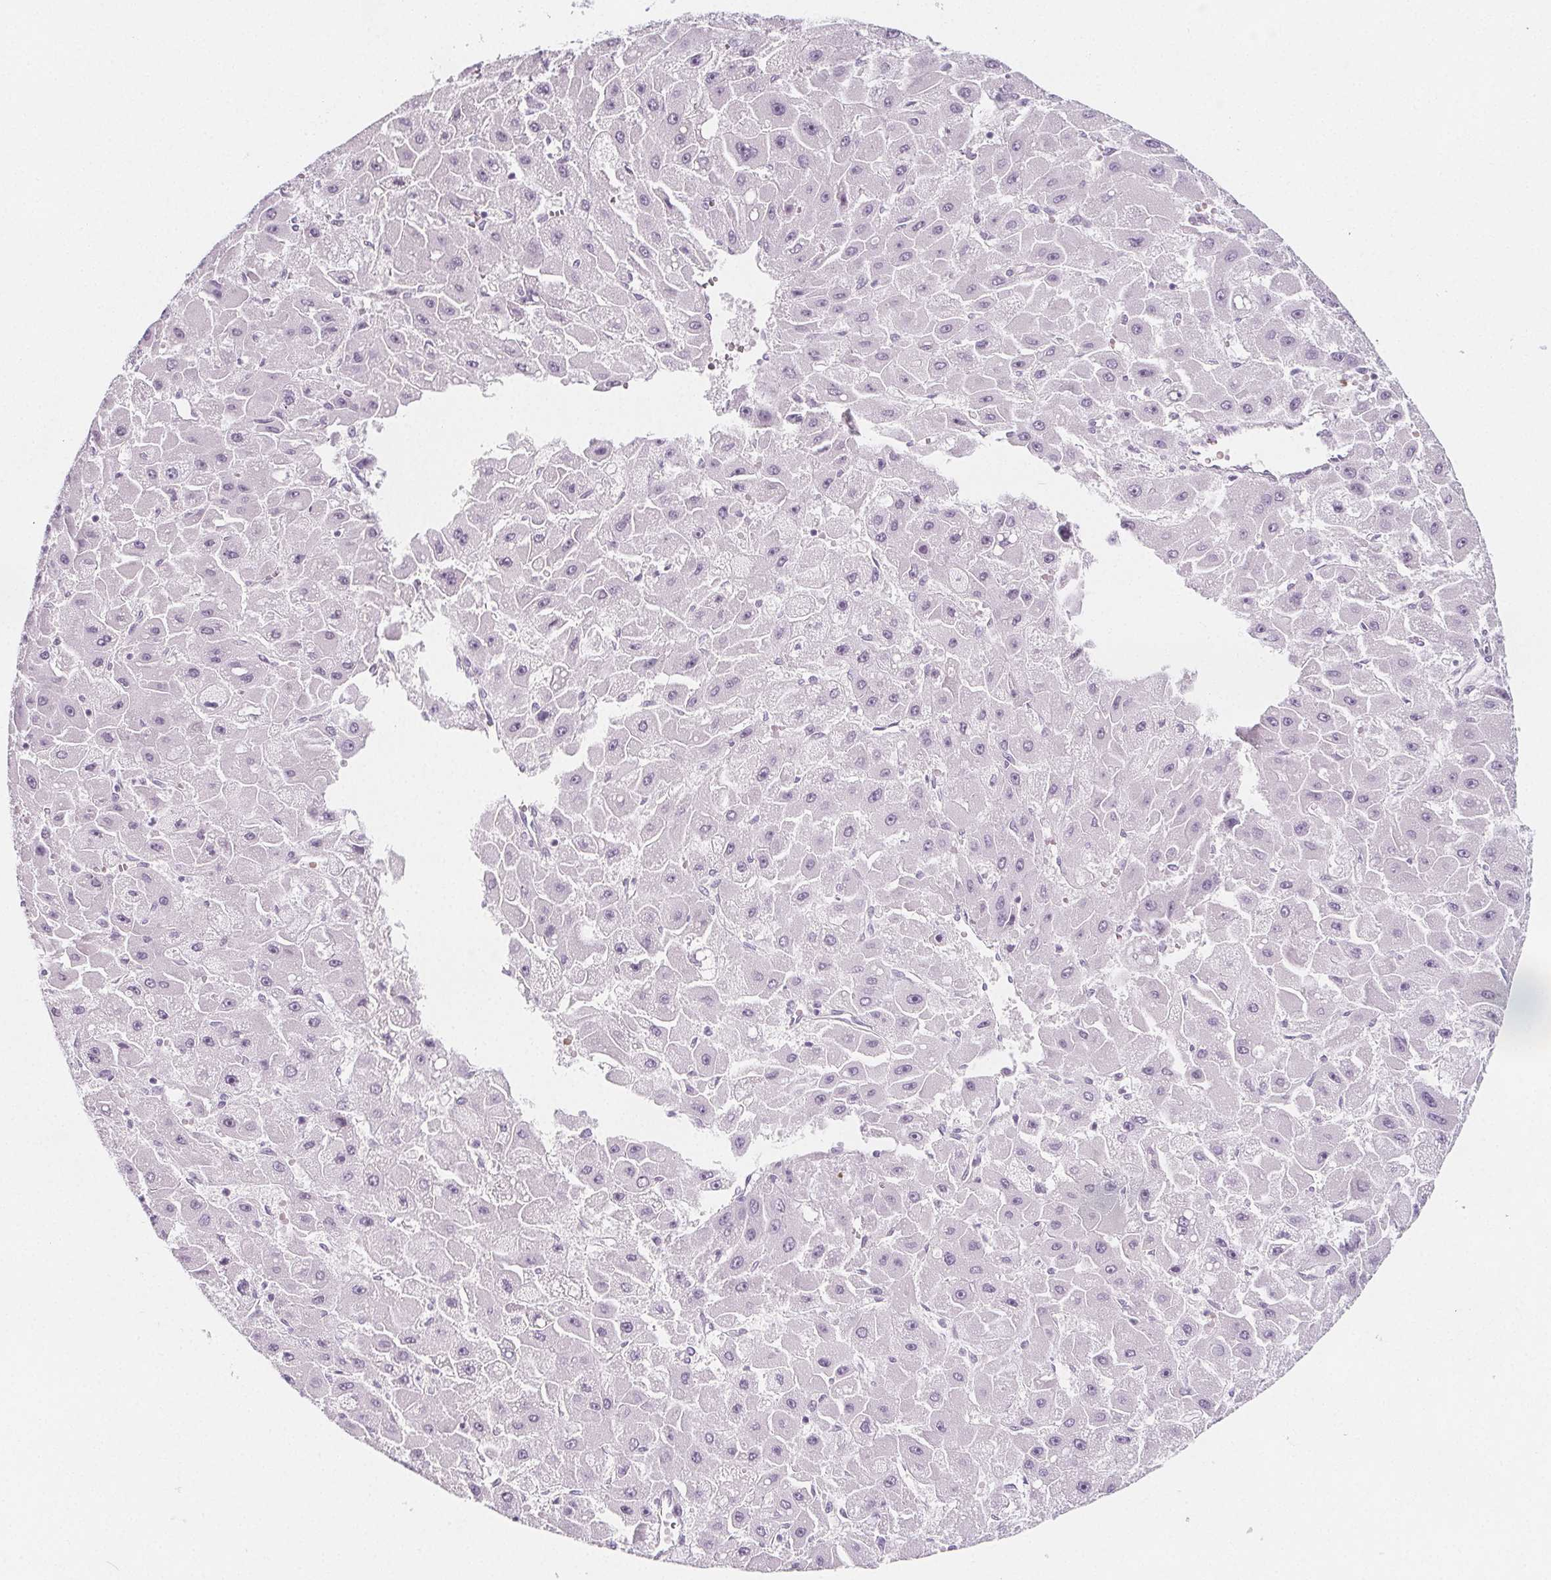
{"staining": {"intensity": "negative", "quantity": "none", "location": "none"}, "tissue": "liver cancer", "cell_type": "Tumor cells", "image_type": "cancer", "snomed": [{"axis": "morphology", "description": "Carcinoma, Hepatocellular, NOS"}, {"axis": "topography", "description": "Liver"}], "caption": "High magnification brightfield microscopy of liver hepatocellular carcinoma stained with DAB (3,3'-diaminobenzidine) (brown) and counterstained with hematoxylin (blue): tumor cells show no significant staining. The staining was performed using DAB to visualize the protein expression in brown, while the nuclei were stained in blue with hematoxylin (Magnification: 20x).", "gene": "IL17C", "patient": {"sex": "female", "age": 25}}